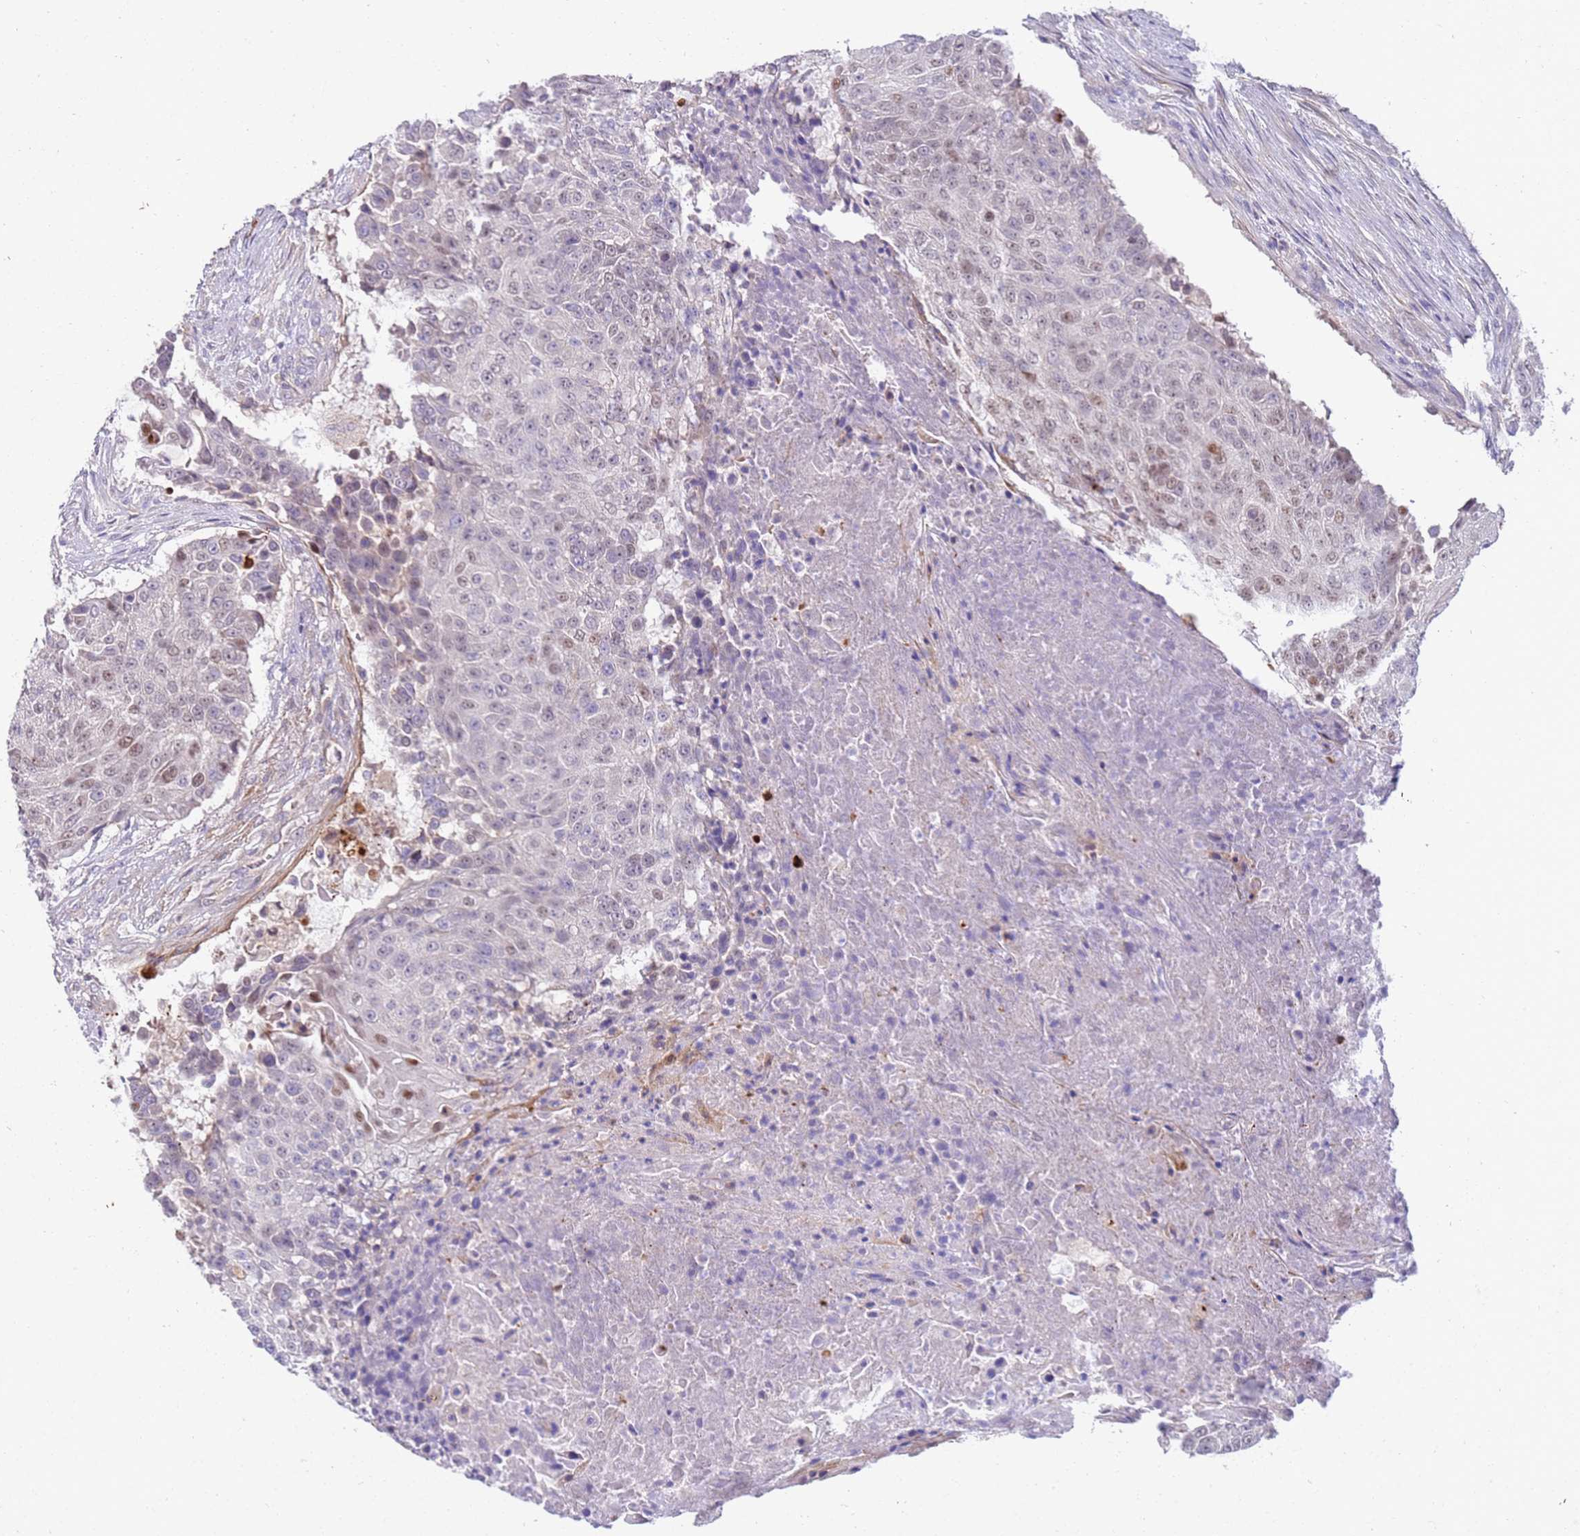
{"staining": {"intensity": "moderate", "quantity": "<25%", "location": "nuclear"}, "tissue": "urothelial cancer", "cell_type": "Tumor cells", "image_type": "cancer", "snomed": [{"axis": "morphology", "description": "Urothelial carcinoma, High grade"}, {"axis": "topography", "description": "Urinary bladder"}], "caption": "This is an image of immunohistochemistry (IHC) staining of urothelial carcinoma (high-grade), which shows moderate expression in the nuclear of tumor cells.", "gene": "STK25", "patient": {"sex": "female", "age": 63}}